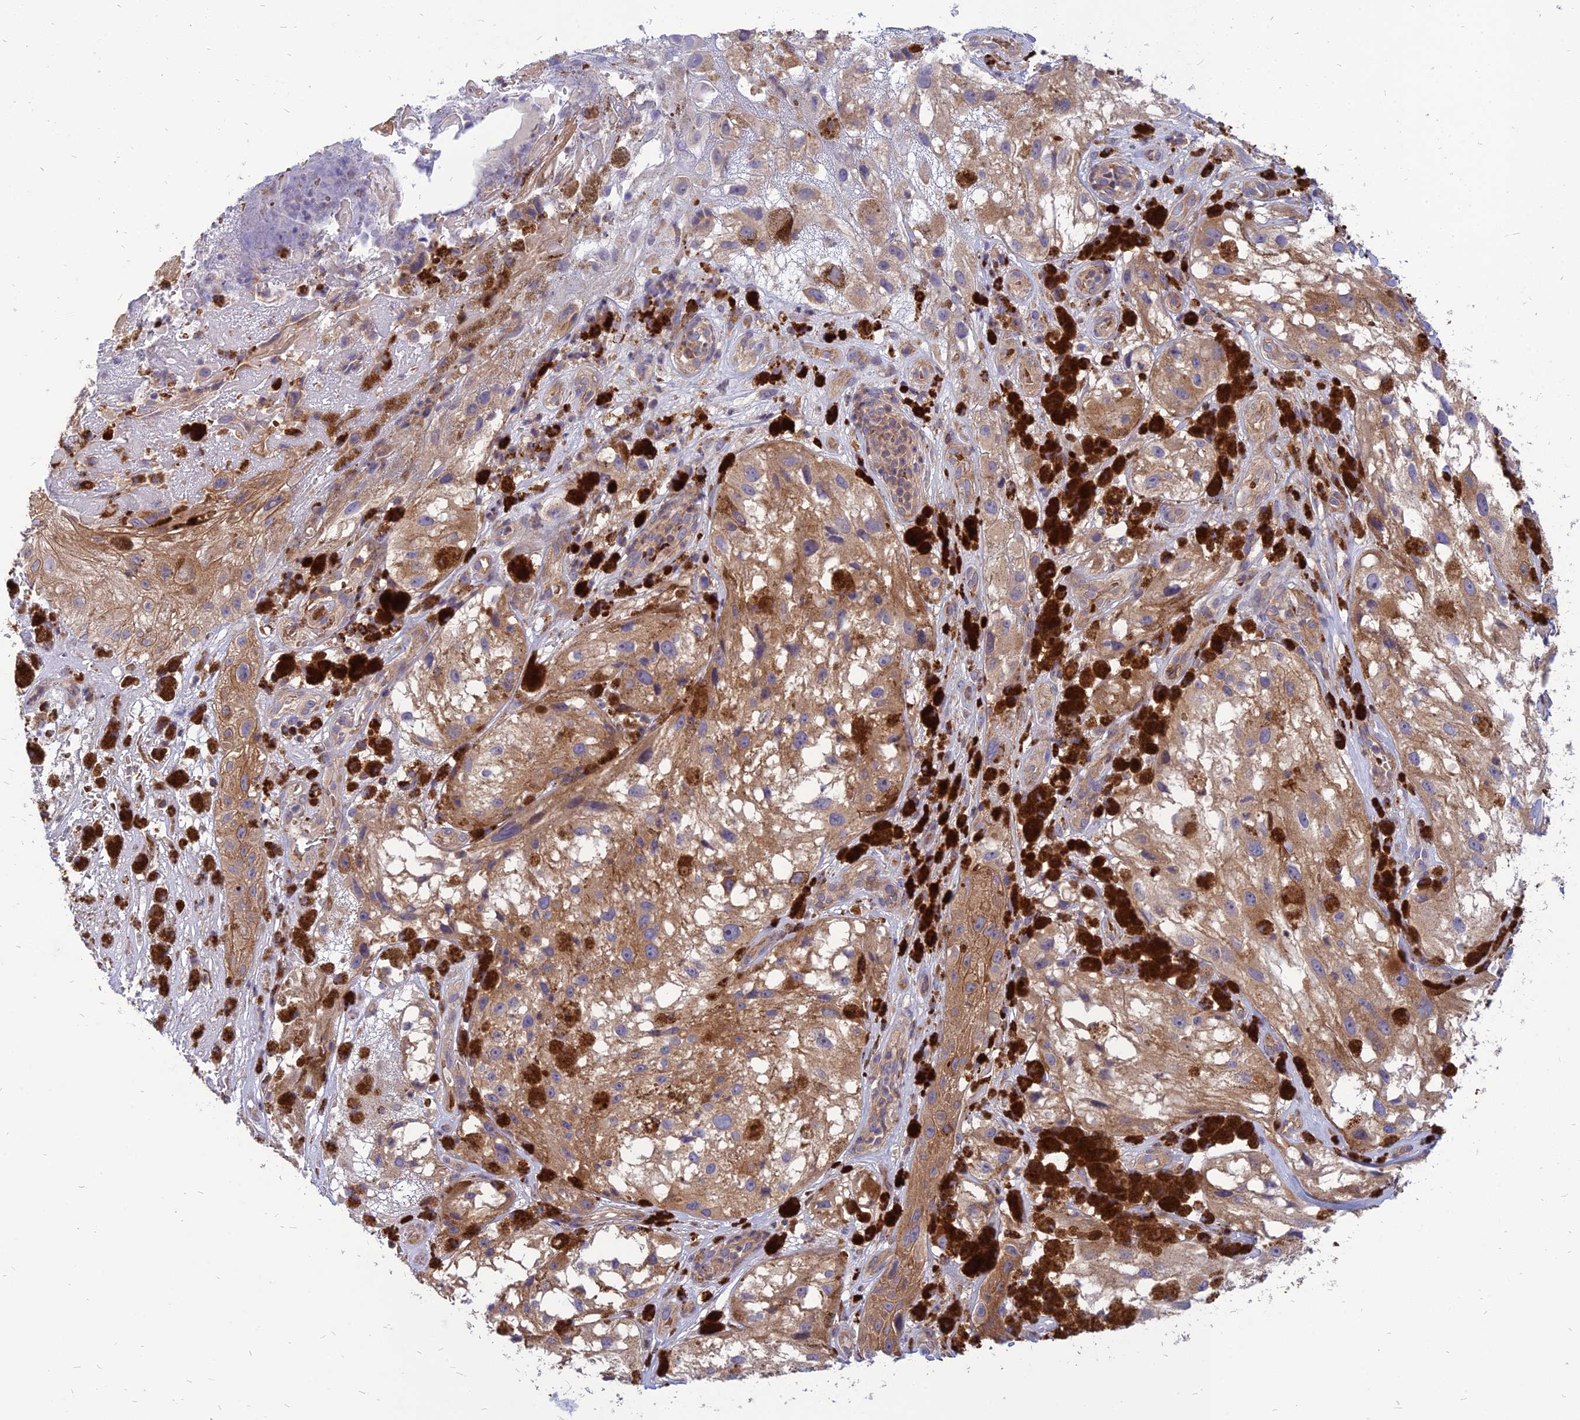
{"staining": {"intensity": "moderate", "quantity": ">75%", "location": "cytoplasmic/membranous"}, "tissue": "melanoma", "cell_type": "Tumor cells", "image_type": "cancer", "snomed": [{"axis": "morphology", "description": "Malignant melanoma, NOS"}, {"axis": "topography", "description": "Skin"}], "caption": "The histopathology image reveals staining of malignant melanoma, revealing moderate cytoplasmic/membranous protein expression (brown color) within tumor cells.", "gene": "PHKA2", "patient": {"sex": "male", "age": 88}}